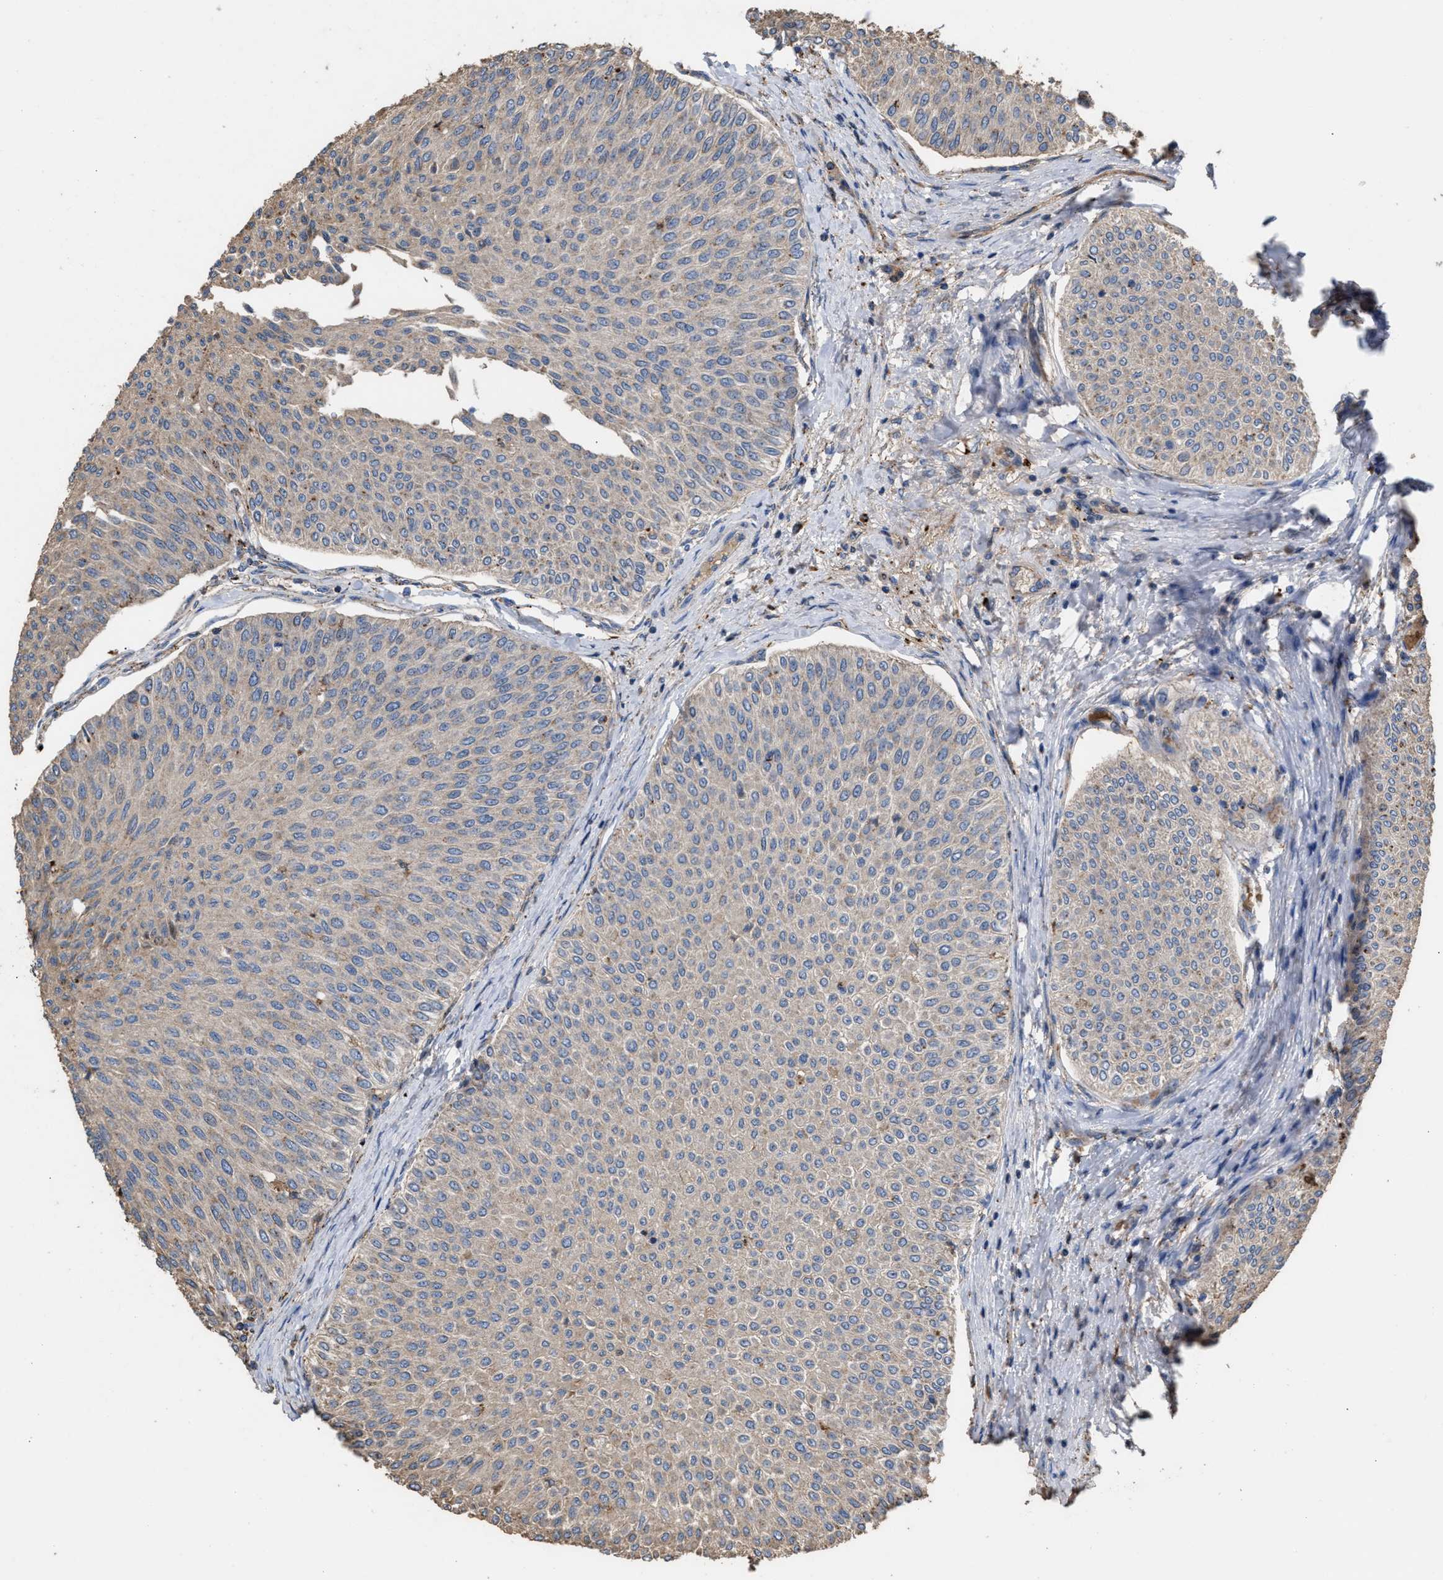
{"staining": {"intensity": "weak", "quantity": "25%-75%", "location": "cytoplasmic/membranous"}, "tissue": "urothelial cancer", "cell_type": "Tumor cells", "image_type": "cancer", "snomed": [{"axis": "morphology", "description": "Urothelial carcinoma, Low grade"}, {"axis": "topography", "description": "Urinary bladder"}], "caption": "Protein expression analysis of human urothelial carcinoma (low-grade) reveals weak cytoplasmic/membranous staining in approximately 25%-75% of tumor cells.", "gene": "ELMO3", "patient": {"sex": "male", "age": 78}}